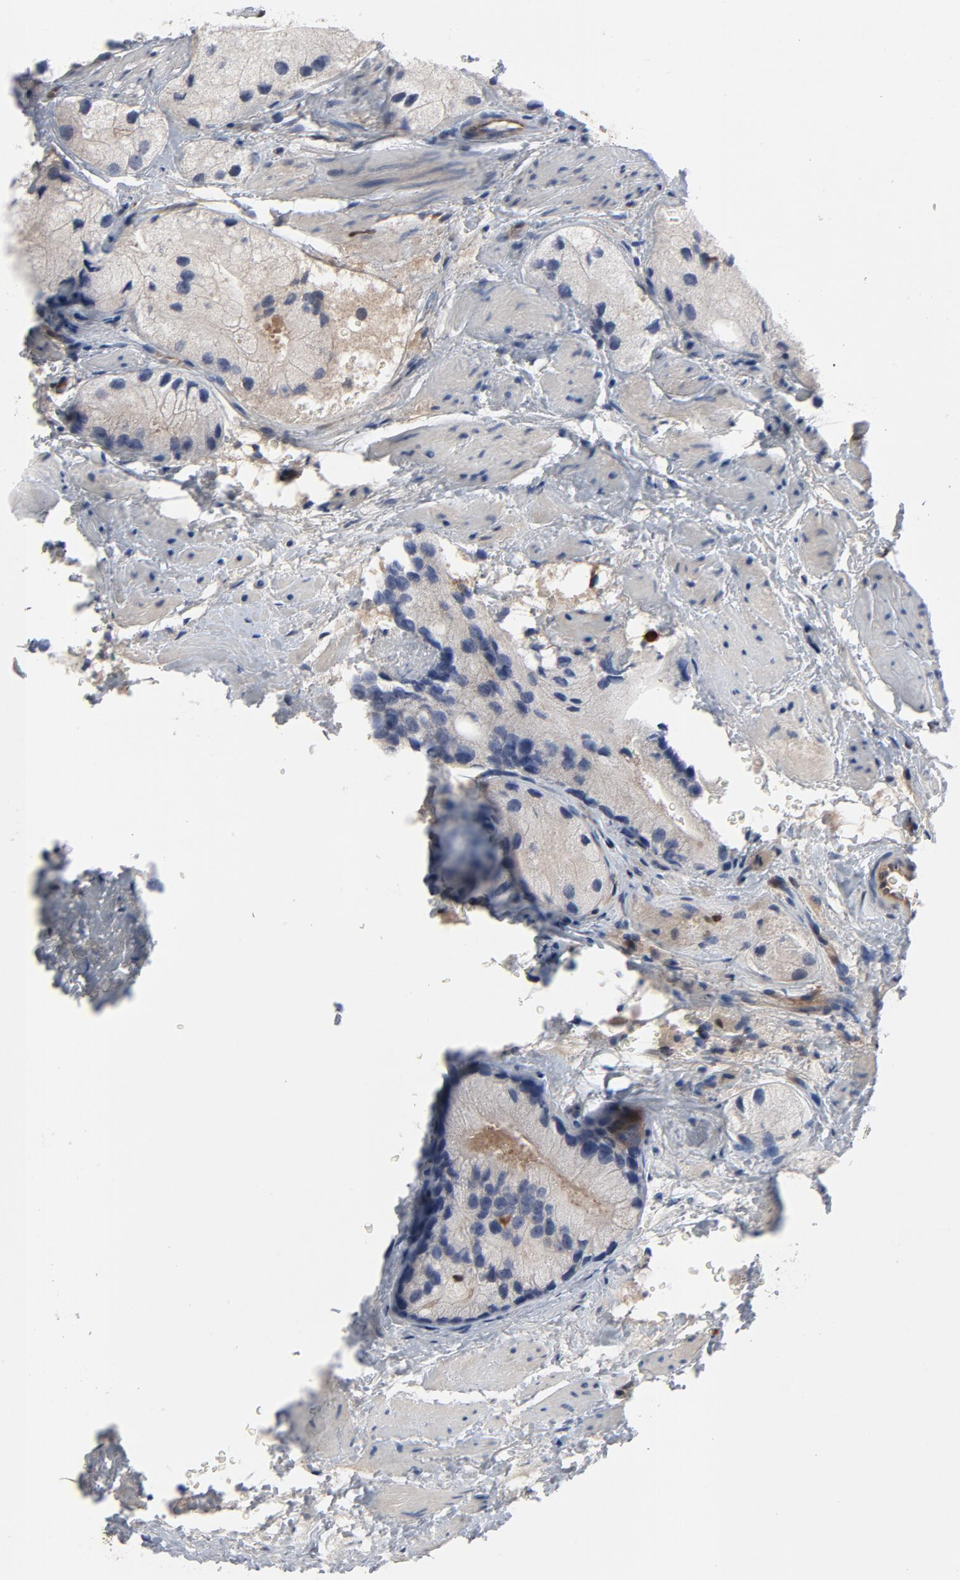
{"staining": {"intensity": "negative", "quantity": "none", "location": "none"}, "tissue": "prostate cancer", "cell_type": "Tumor cells", "image_type": "cancer", "snomed": [{"axis": "morphology", "description": "Adenocarcinoma, Low grade"}, {"axis": "topography", "description": "Prostate"}], "caption": "Tumor cells are negative for protein expression in human prostate cancer.", "gene": "NFKB1", "patient": {"sex": "male", "age": 69}}